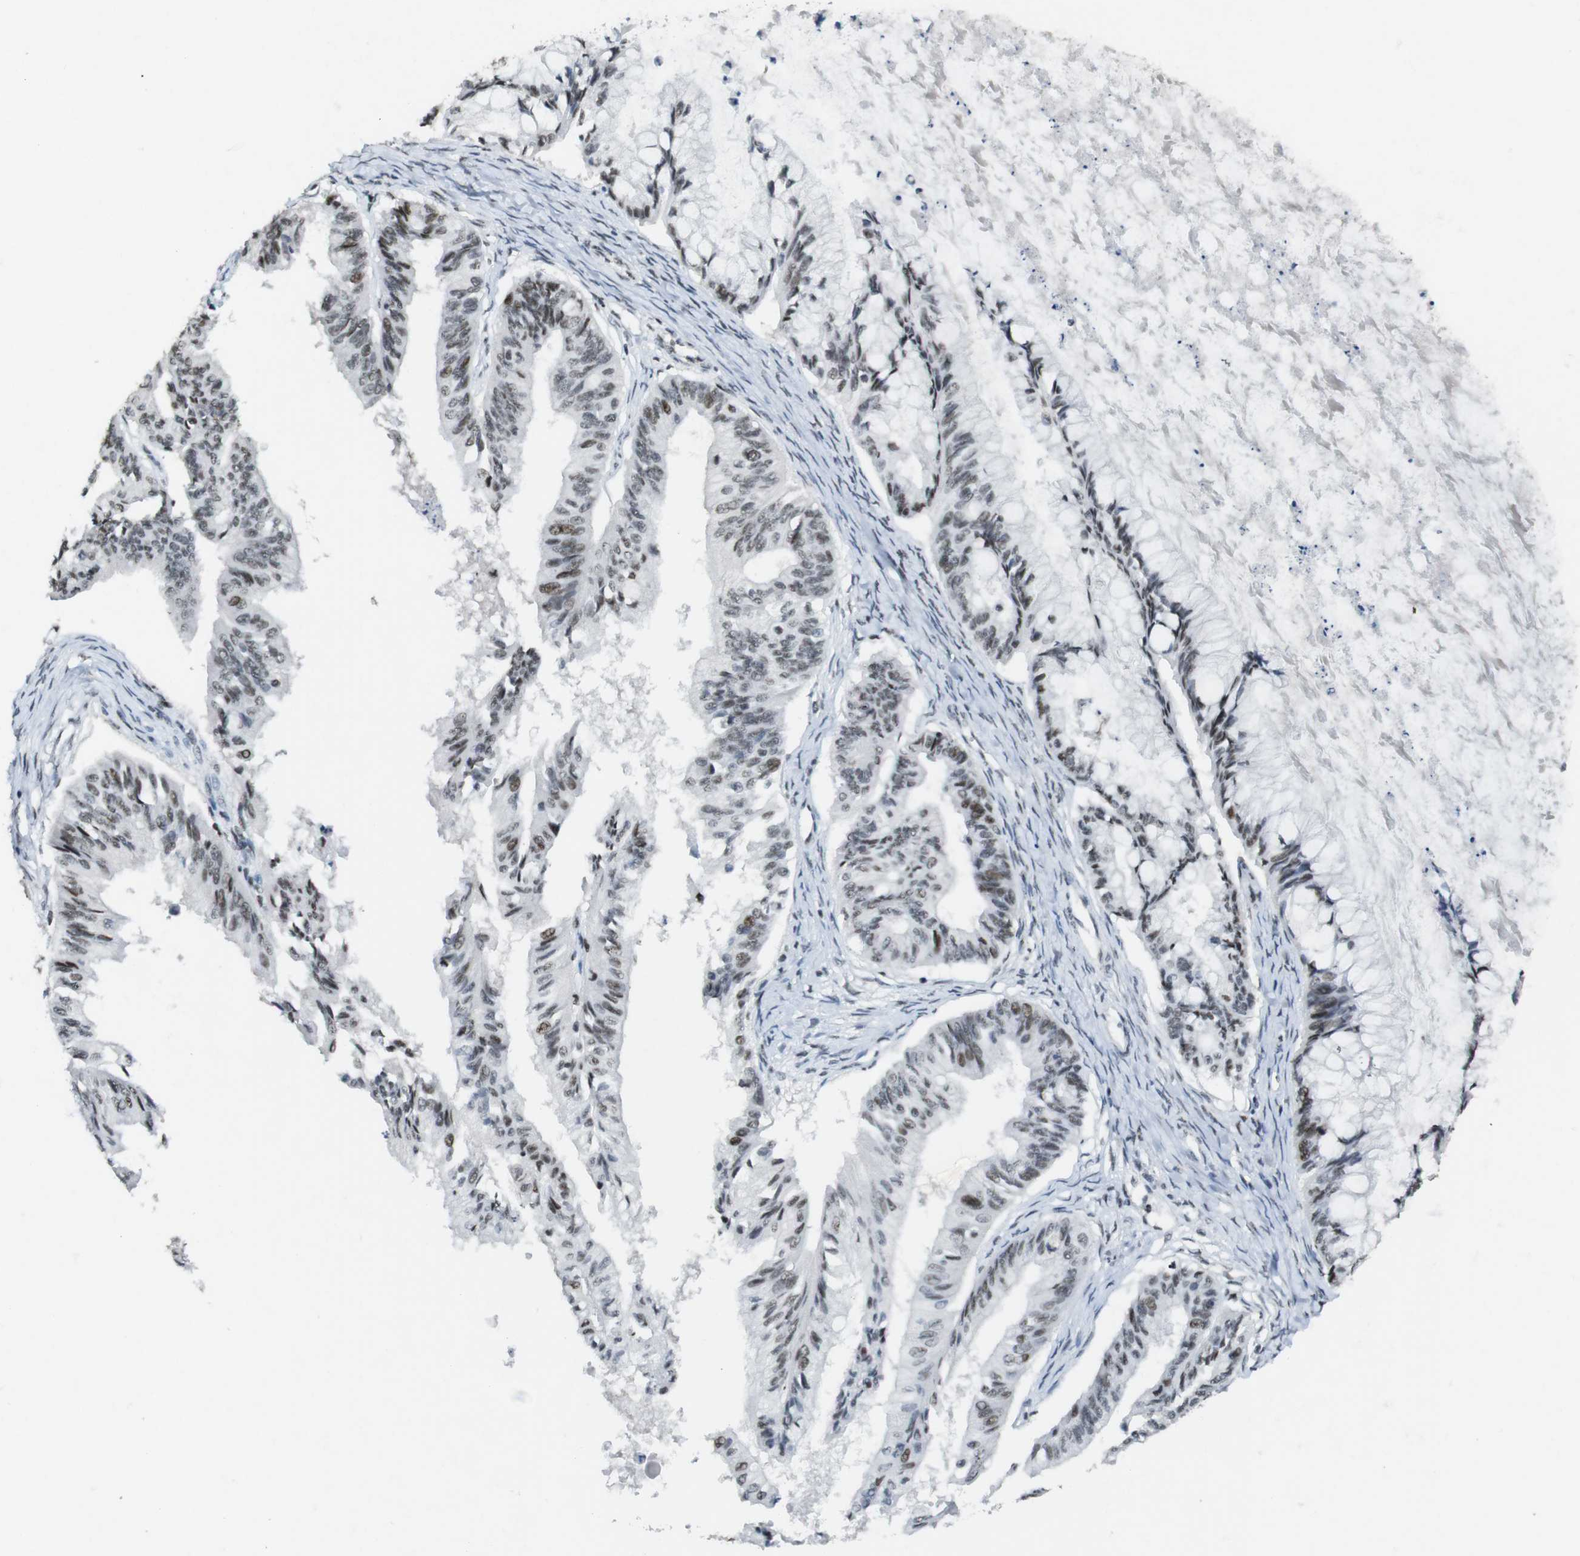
{"staining": {"intensity": "weak", "quantity": ">75%", "location": "nuclear"}, "tissue": "ovarian cancer", "cell_type": "Tumor cells", "image_type": "cancer", "snomed": [{"axis": "morphology", "description": "Cystadenocarcinoma, mucinous, NOS"}, {"axis": "topography", "description": "Ovary"}], "caption": "High-power microscopy captured an IHC micrograph of ovarian cancer, revealing weak nuclear staining in approximately >75% of tumor cells.", "gene": "CSNK2B", "patient": {"sex": "female", "age": 57}}